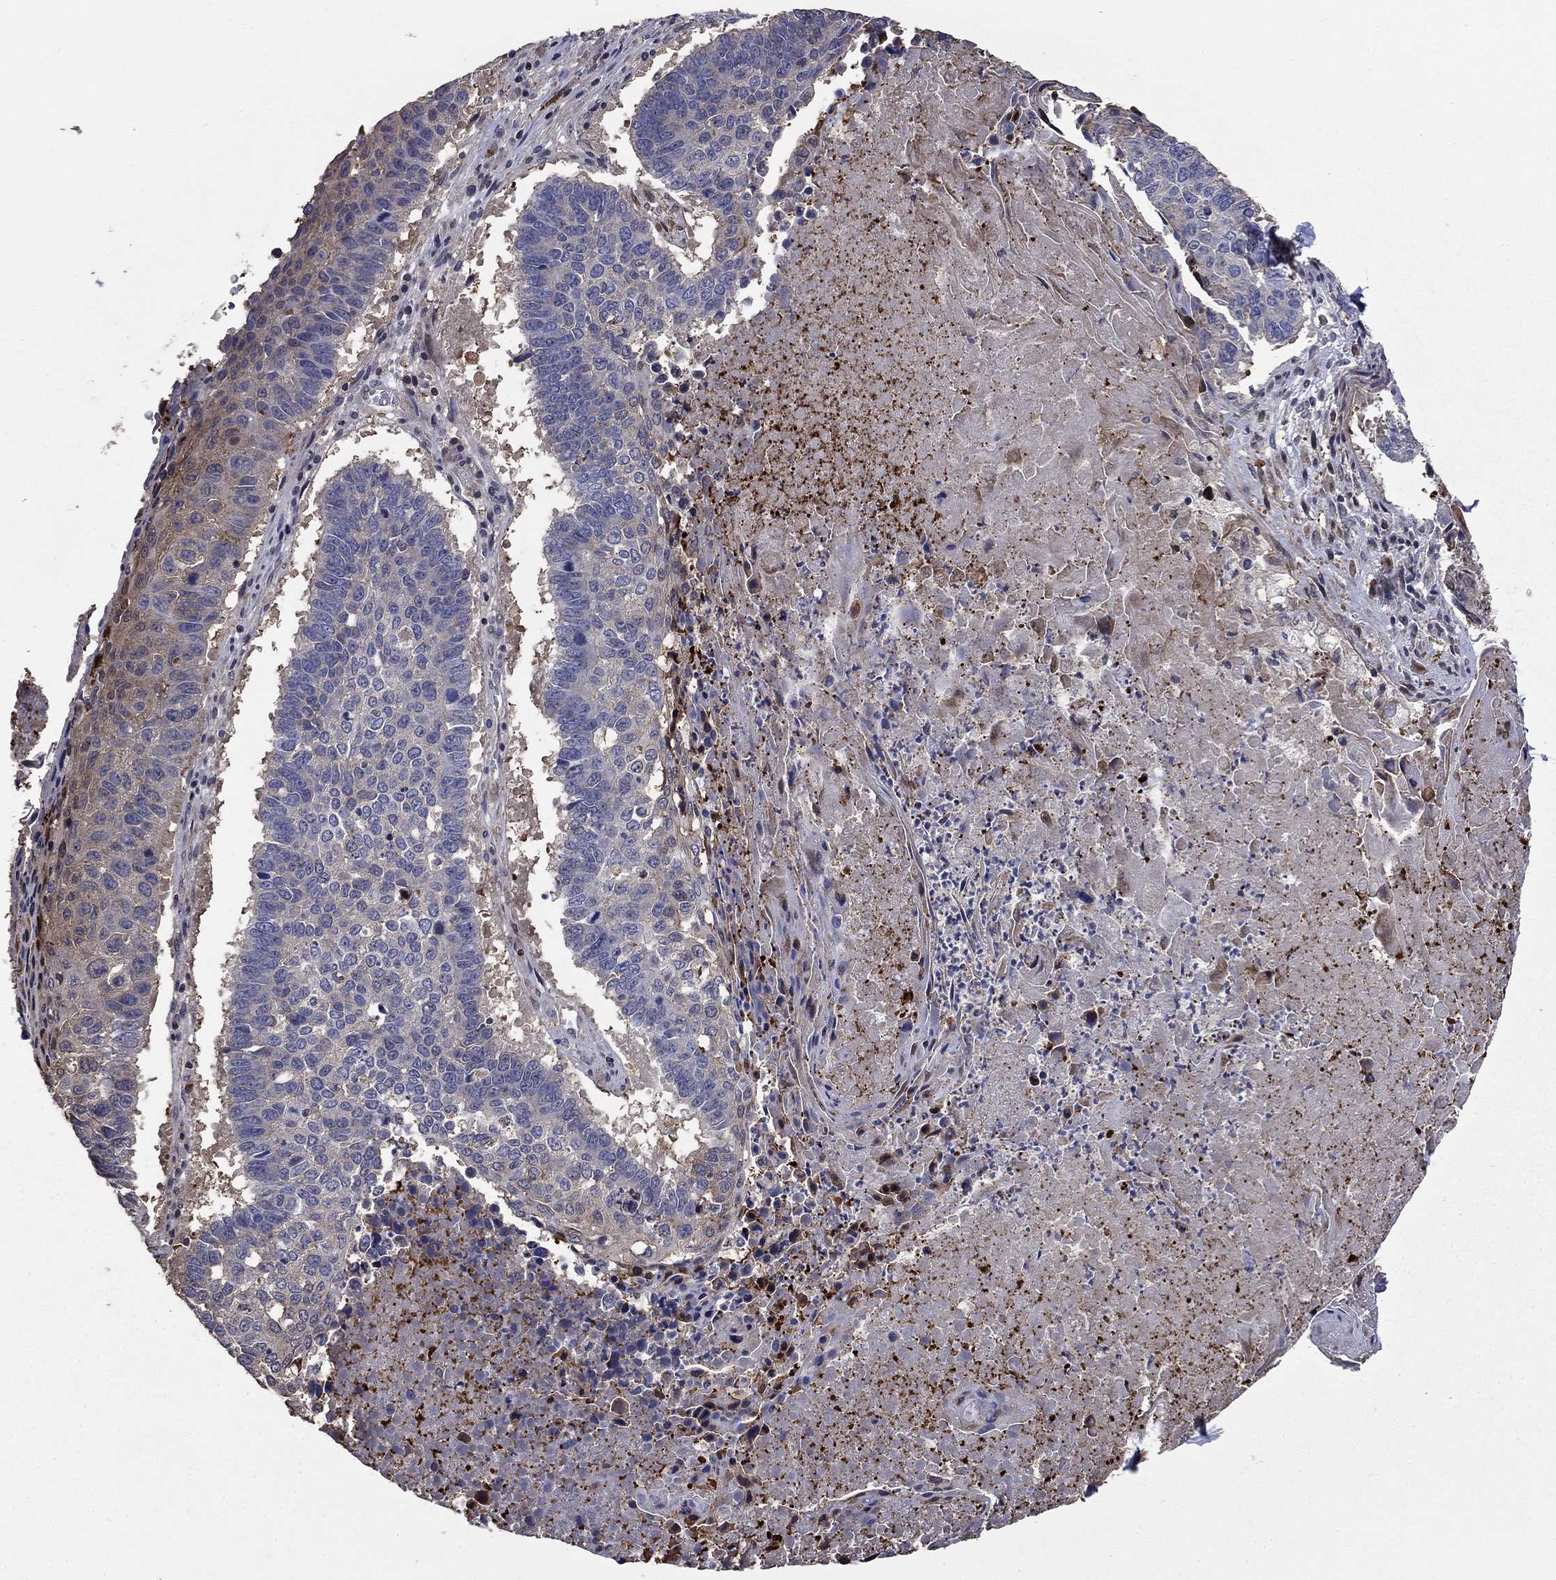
{"staining": {"intensity": "negative", "quantity": "none", "location": "none"}, "tissue": "lung cancer", "cell_type": "Tumor cells", "image_type": "cancer", "snomed": [{"axis": "morphology", "description": "Squamous cell carcinoma, NOS"}, {"axis": "topography", "description": "Lung"}], "caption": "Tumor cells are negative for protein expression in human squamous cell carcinoma (lung). (Immunohistochemistry, brightfield microscopy, high magnification).", "gene": "DVL1", "patient": {"sex": "male", "age": 73}}